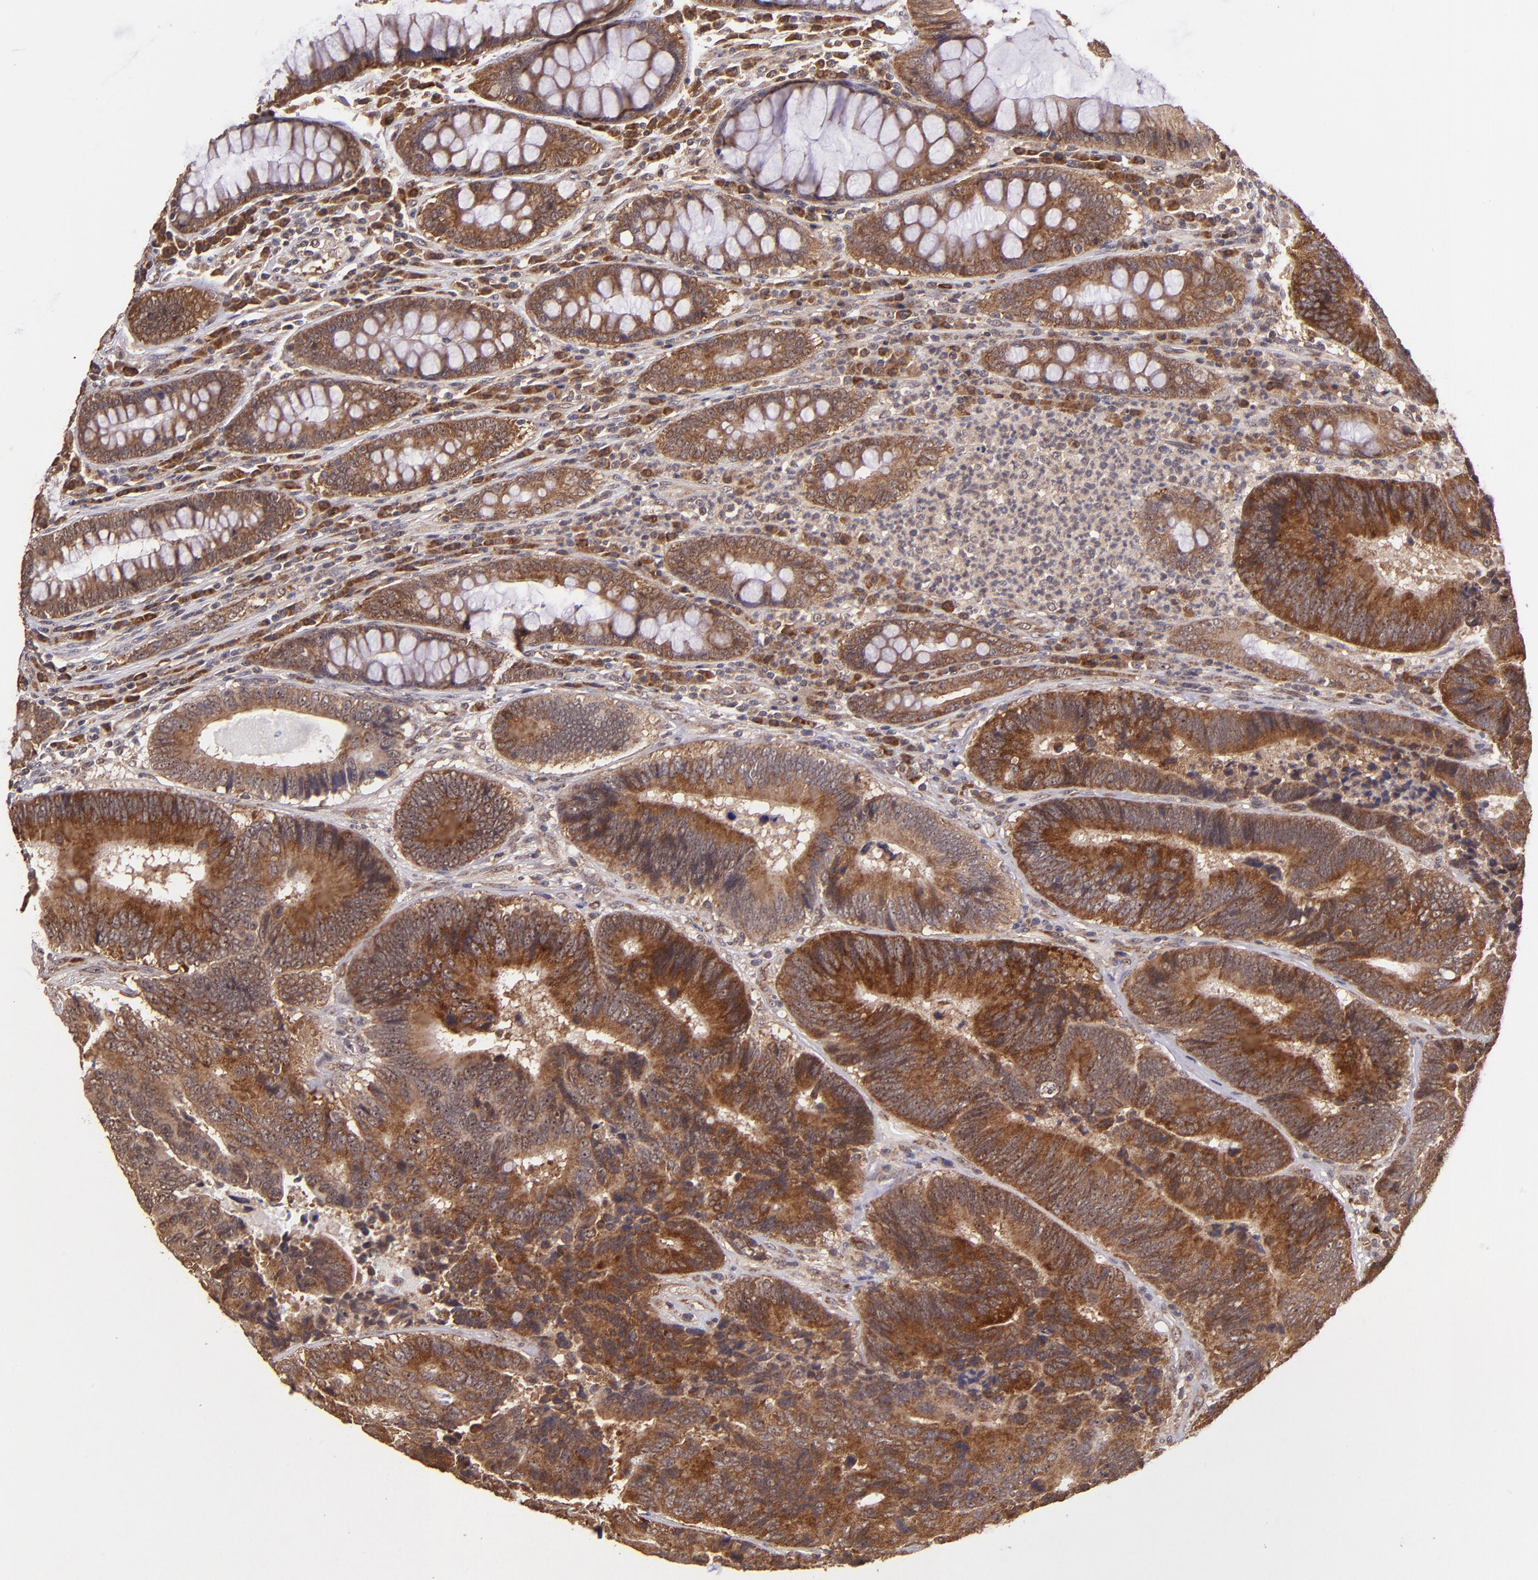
{"staining": {"intensity": "strong", "quantity": ">75%", "location": "cytoplasmic/membranous"}, "tissue": "colorectal cancer", "cell_type": "Tumor cells", "image_type": "cancer", "snomed": [{"axis": "morphology", "description": "Normal tissue, NOS"}, {"axis": "morphology", "description": "Adenocarcinoma, NOS"}, {"axis": "topography", "description": "Colon"}], "caption": "About >75% of tumor cells in colorectal cancer (adenocarcinoma) display strong cytoplasmic/membranous protein expression as visualized by brown immunohistochemical staining.", "gene": "USP51", "patient": {"sex": "female", "age": 78}}